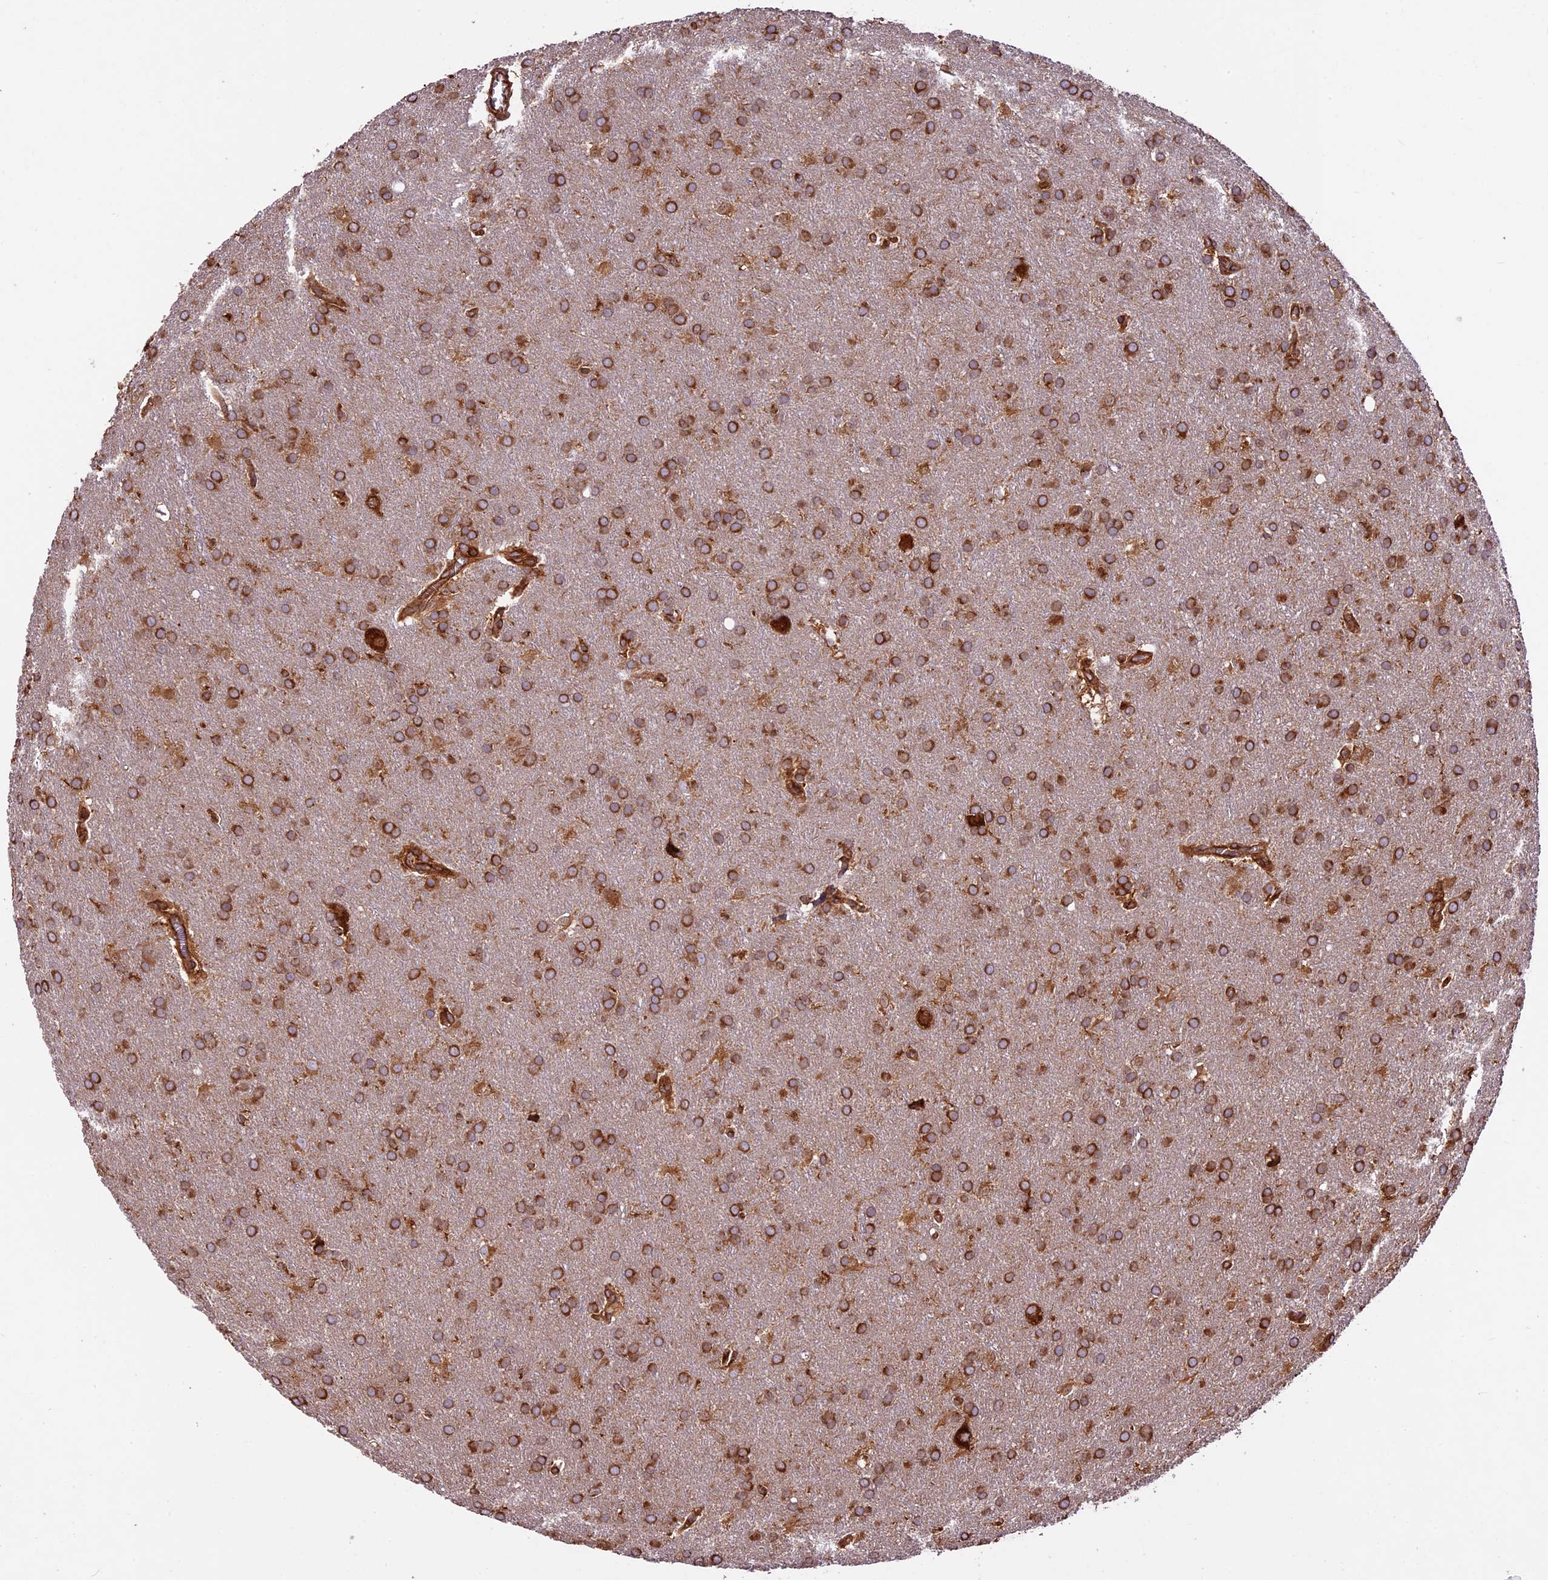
{"staining": {"intensity": "strong", "quantity": ">75%", "location": "cytoplasmic/membranous"}, "tissue": "glioma", "cell_type": "Tumor cells", "image_type": "cancer", "snomed": [{"axis": "morphology", "description": "Glioma, malignant, Low grade"}, {"axis": "topography", "description": "Brain"}], "caption": "This photomicrograph reveals immunohistochemistry staining of malignant glioma (low-grade), with high strong cytoplasmic/membranous positivity in about >75% of tumor cells.", "gene": "KARS1", "patient": {"sex": "female", "age": 32}}